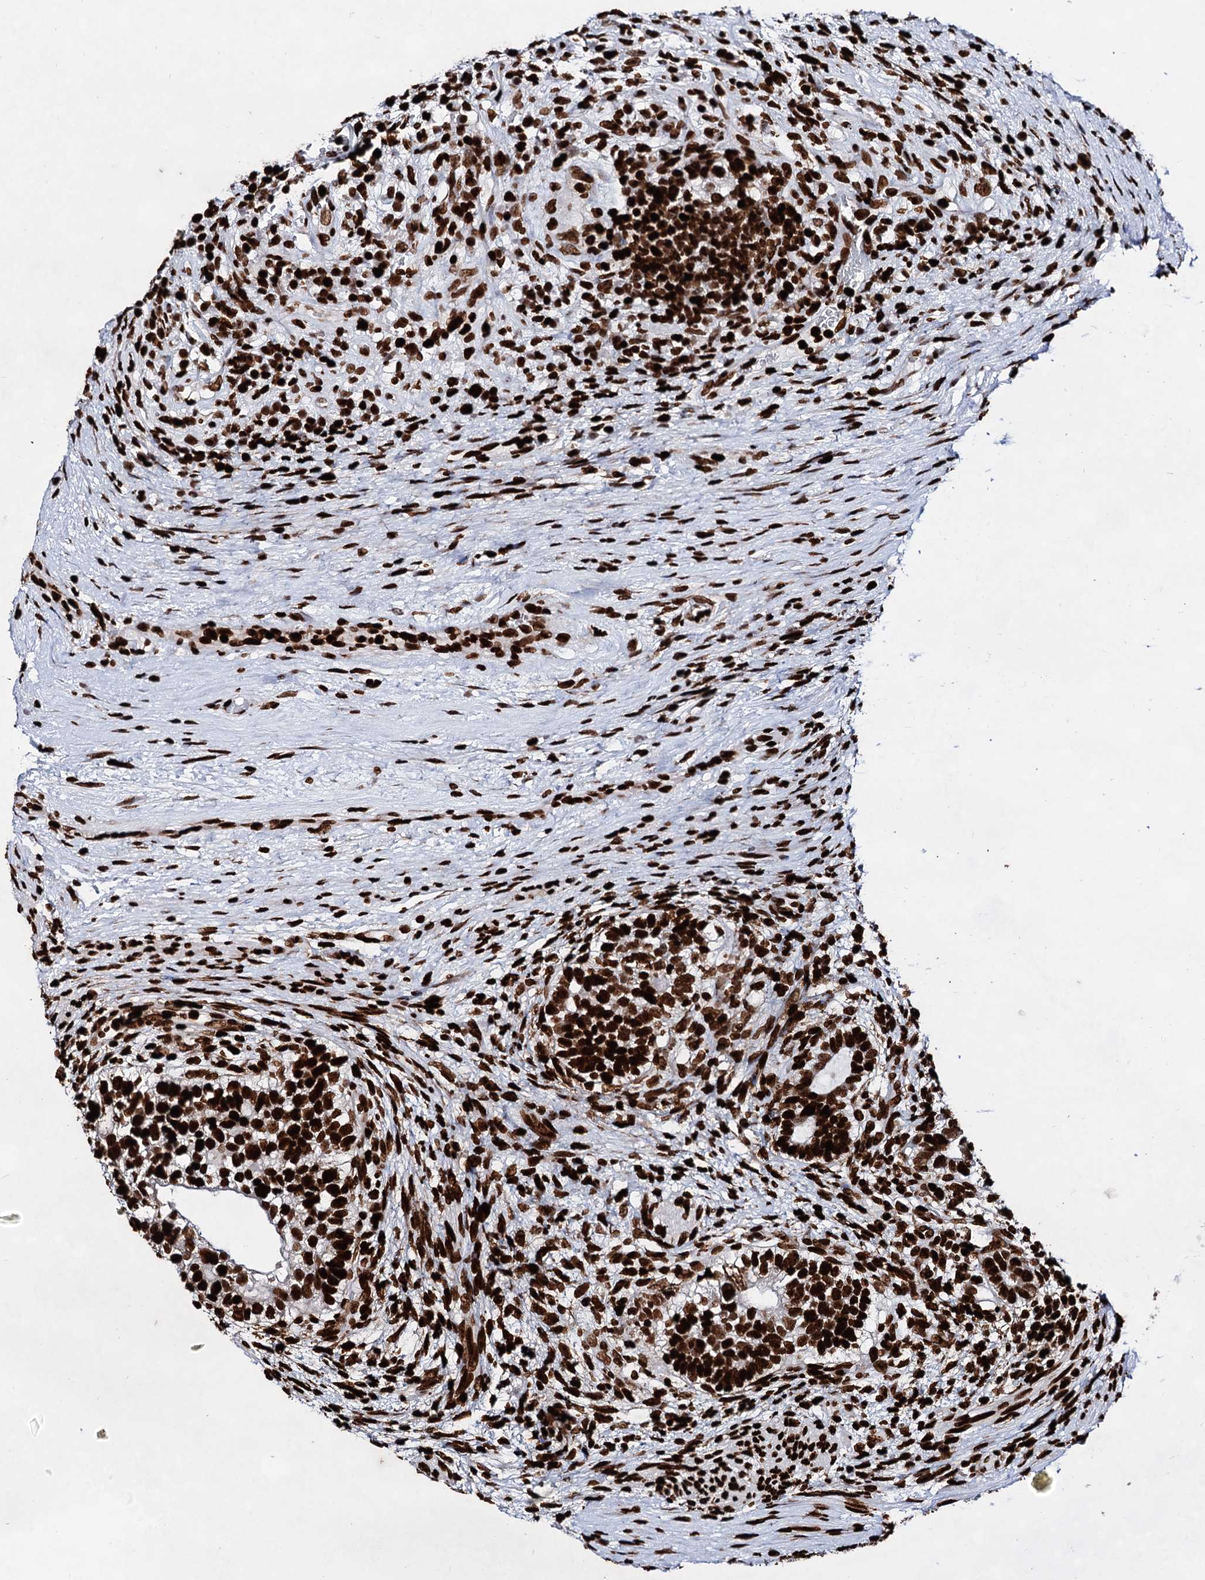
{"staining": {"intensity": "strong", "quantity": ">75%", "location": "nuclear"}, "tissue": "testis cancer", "cell_type": "Tumor cells", "image_type": "cancer", "snomed": [{"axis": "morphology", "description": "Carcinoma, Embryonal, NOS"}, {"axis": "topography", "description": "Testis"}], "caption": "This micrograph demonstrates testis cancer (embryonal carcinoma) stained with immunohistochemistry to label a protein in brown. The nuclear of tumor cells show strong positivity for the protein. Nuclei are counter-stained blue.", "gene": "HMGB2", "patient": {"sex": "male", "age": 26}}